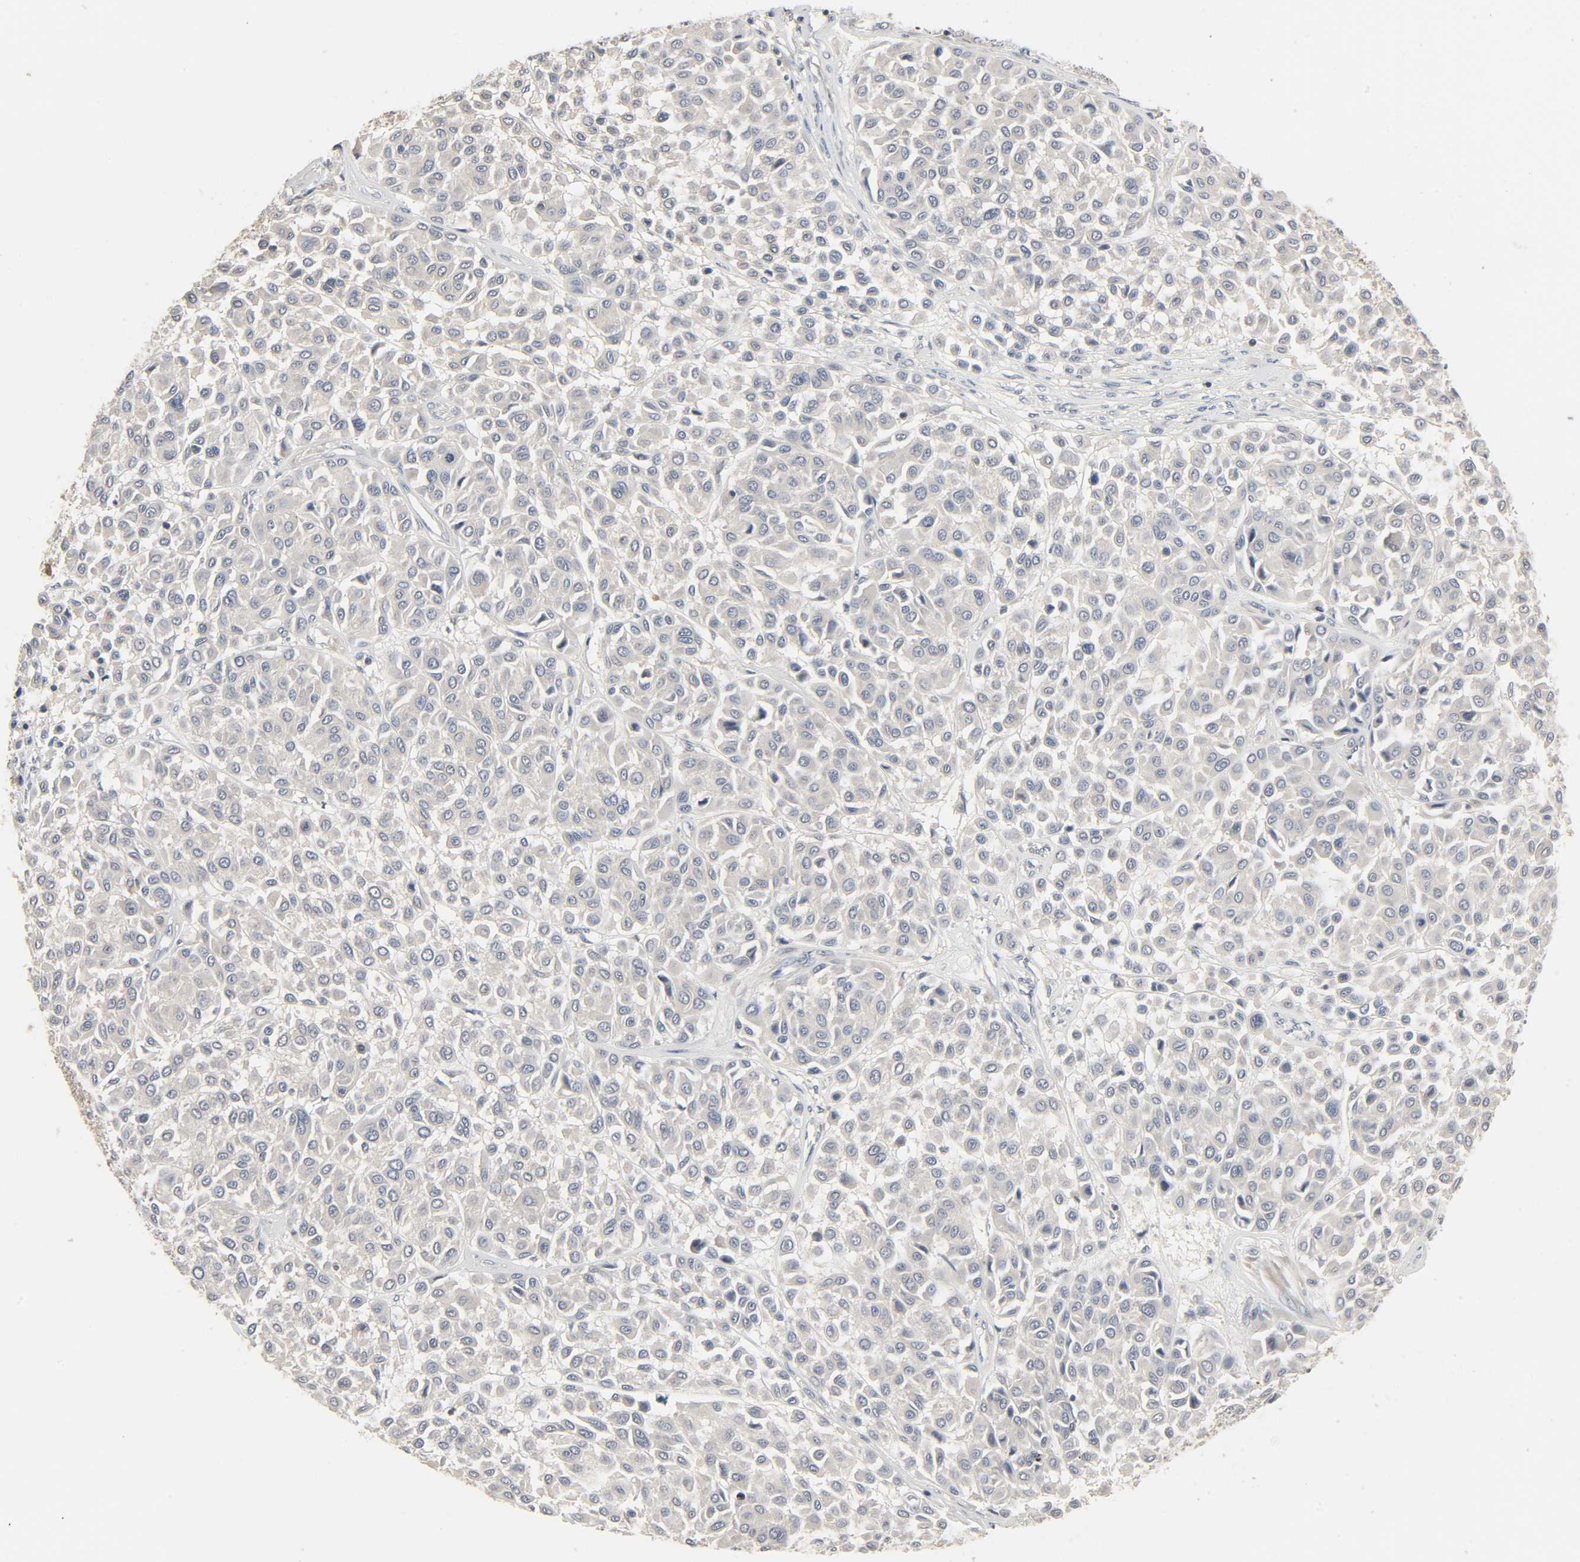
{"staining": {"intensity": "weak", "quantity": "25%-75%", "location": "cytoplasmic/membranous"}, "tissue": "melanoma", "cell_type": "Tumor cells", "image_type": "cancer", "snomed": [{"axis": "morphology", "description": "Malignant melanoma, Metastatic site"}, {"axis": "topography", "description": "Soft tissue"}], "caption": "Protein expression by IHC displays weak cytoplasmic/membranous staining in about 25%-75% of tumor cells in melanoma.", "gene": "PLEKHA2", "patient": {"sex": "male", "age": 41}}